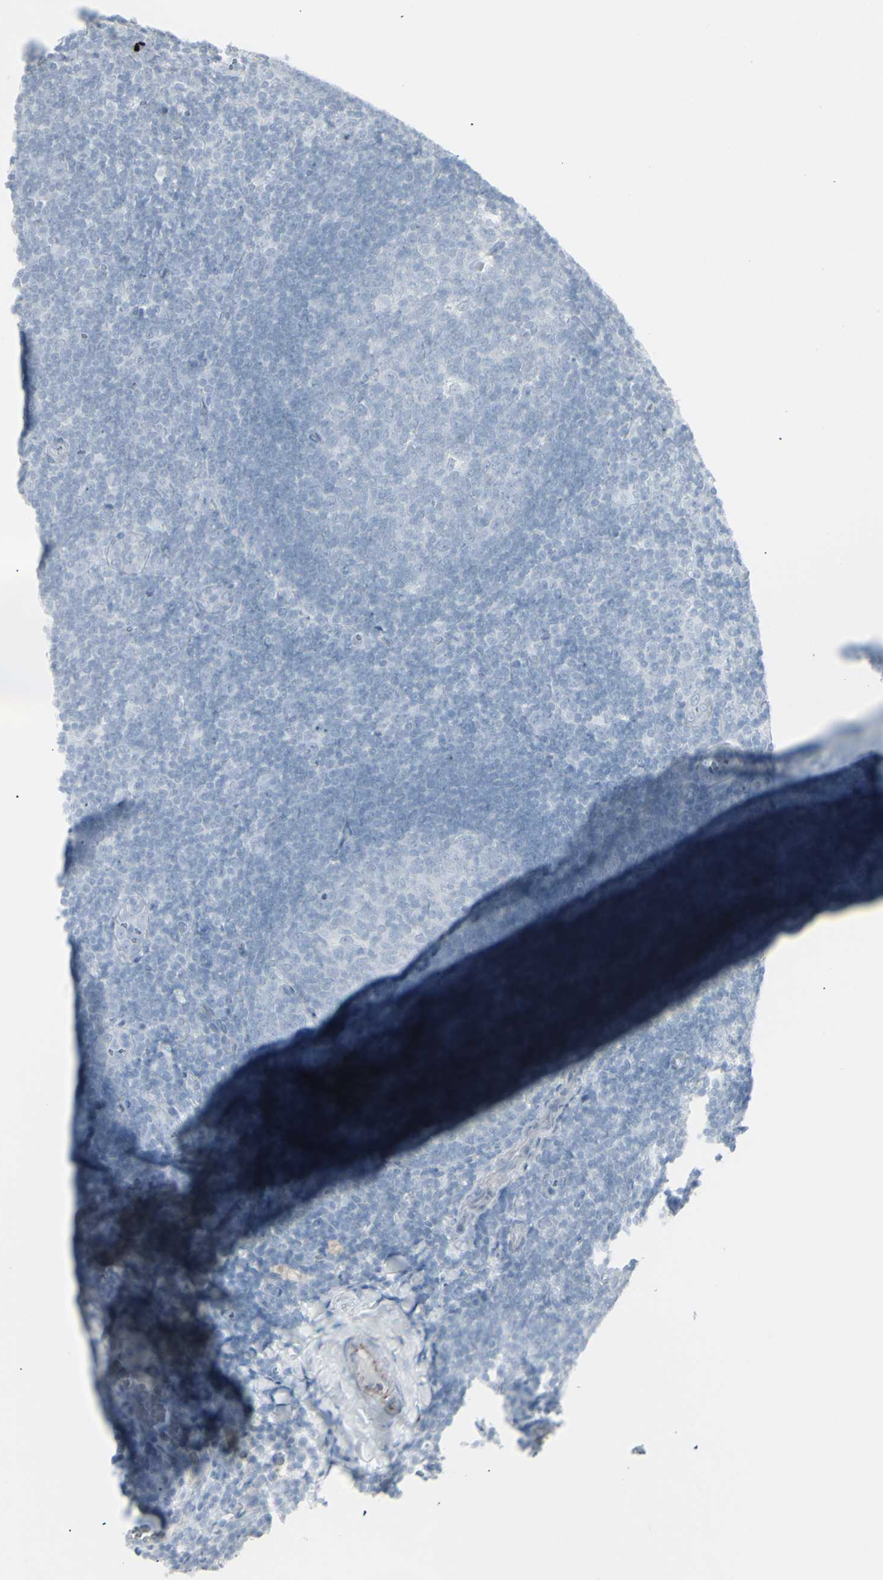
{"staining": {"intensity": "negative", "quantity": "none", "location": "none"}, "tissue": "tonsil", "cell_type": "Germinal center cells", "image_type": "normal", "snomed": [{"axis": "morphology", "description": "Normal tissue, NOS"}, {"axis": "topography", "description": "Tonsil"}], "caption": "Germinal center cells show no significant staining in unremarkable tonsil. (DAB (3,3'-diaminobenzidine) immunohistochemistry (IHC) with hematoxylin counter stain).", "gene": "YBX2", "patient": {"sex": "male", "age": 37}}